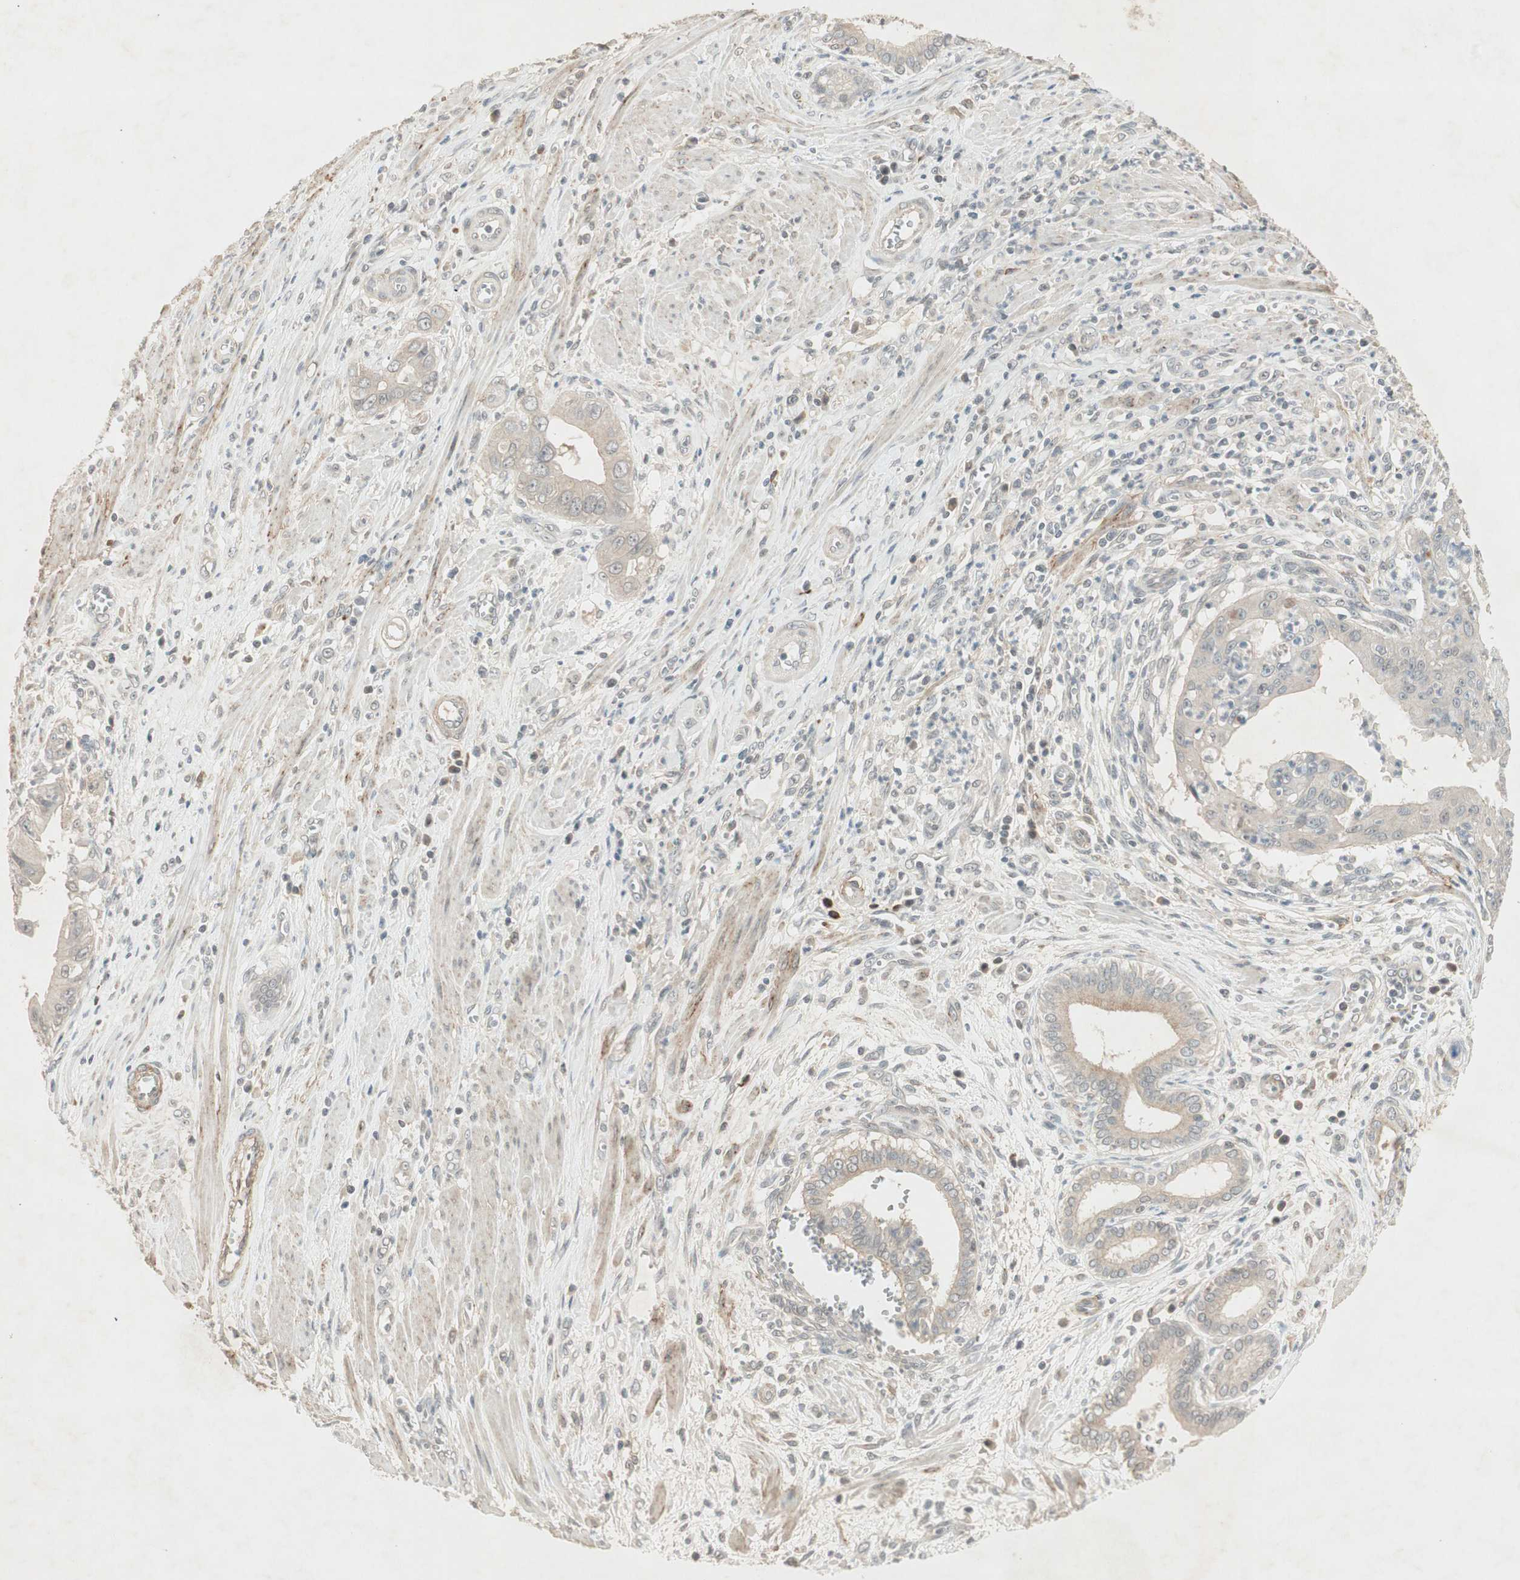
{"staining": {"intensity": "weak", "quantity": "25%-75%", "location": "cytoplasmic/membranous"}, "tissue": "pancreatic cancer", "cell_type": "Tumor cells", "image_type": "cancer", "snomed": [{"axis": "morphology", "description": "Normal tissue, NOS"}, {"axis": "topography", "description": "Lymph node"}], "caption": "About 25%-75% of tumor cells in human pancreatic cancer show weak cytoplasmic/membranous protein positivity as visualized by brown immunohistochemical staining.", "gene": "RNGTT", "patient": {"sex": "male", "age": 50}}